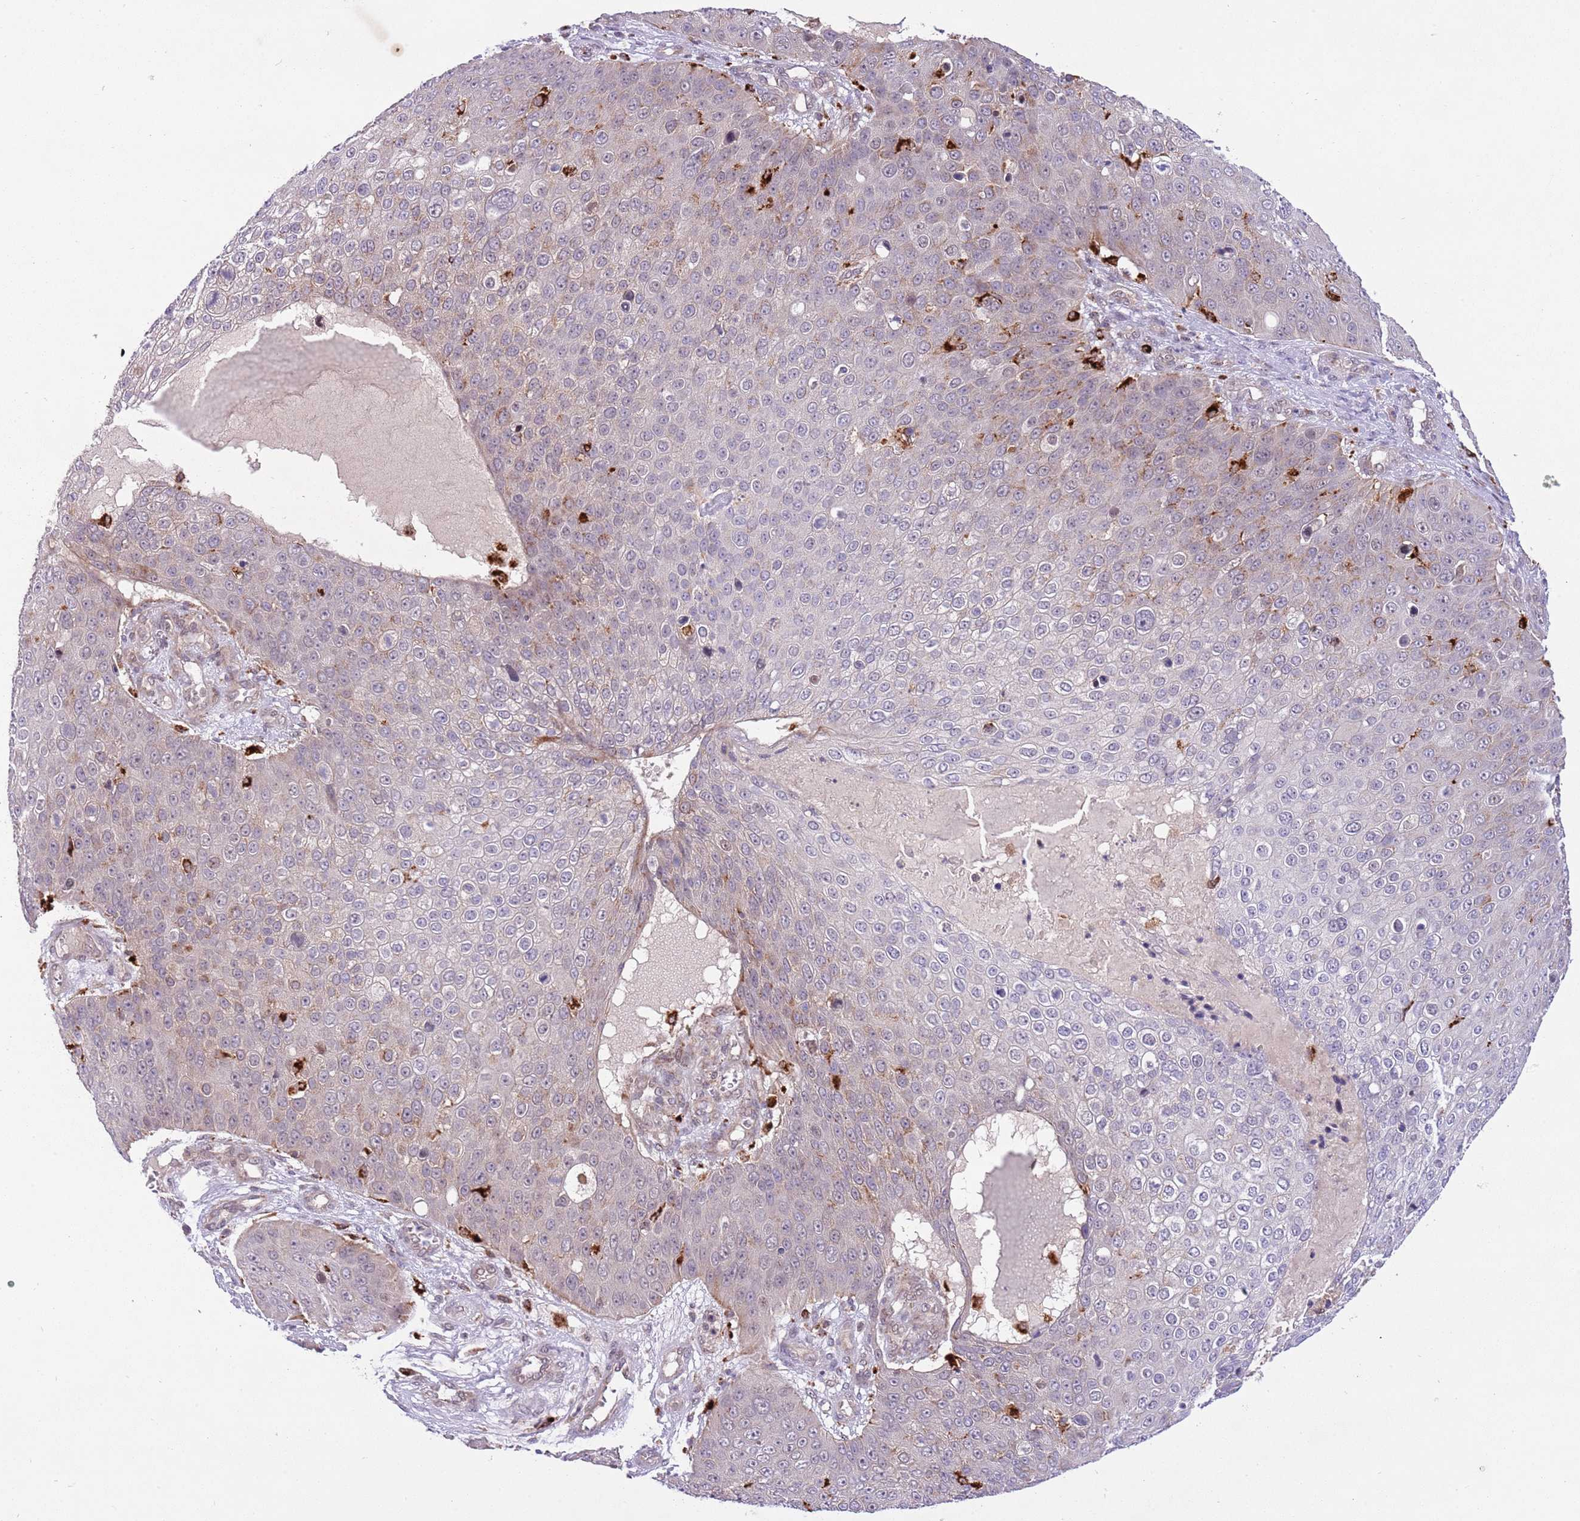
{"staining": {"intensity": "weak", "quantity": "<25%", "location": "cytoplasmic/membranous"}, "tissue": "skin cancer", "cell_type": "Tumor cells", "image_type": "cancer", "snomed": [{"axis": "morphology", "description": "Squamous cell carcinoma, NOS"}, {"axis": "topography", "description": "Skin"}], "caption": "Protein analysis of skin cancer (squamous cell carcinoma) exhibits no significant positivity in tumor cells.", "gene": "TRIM27", "patient": {"sex": "male", "age": 71}}